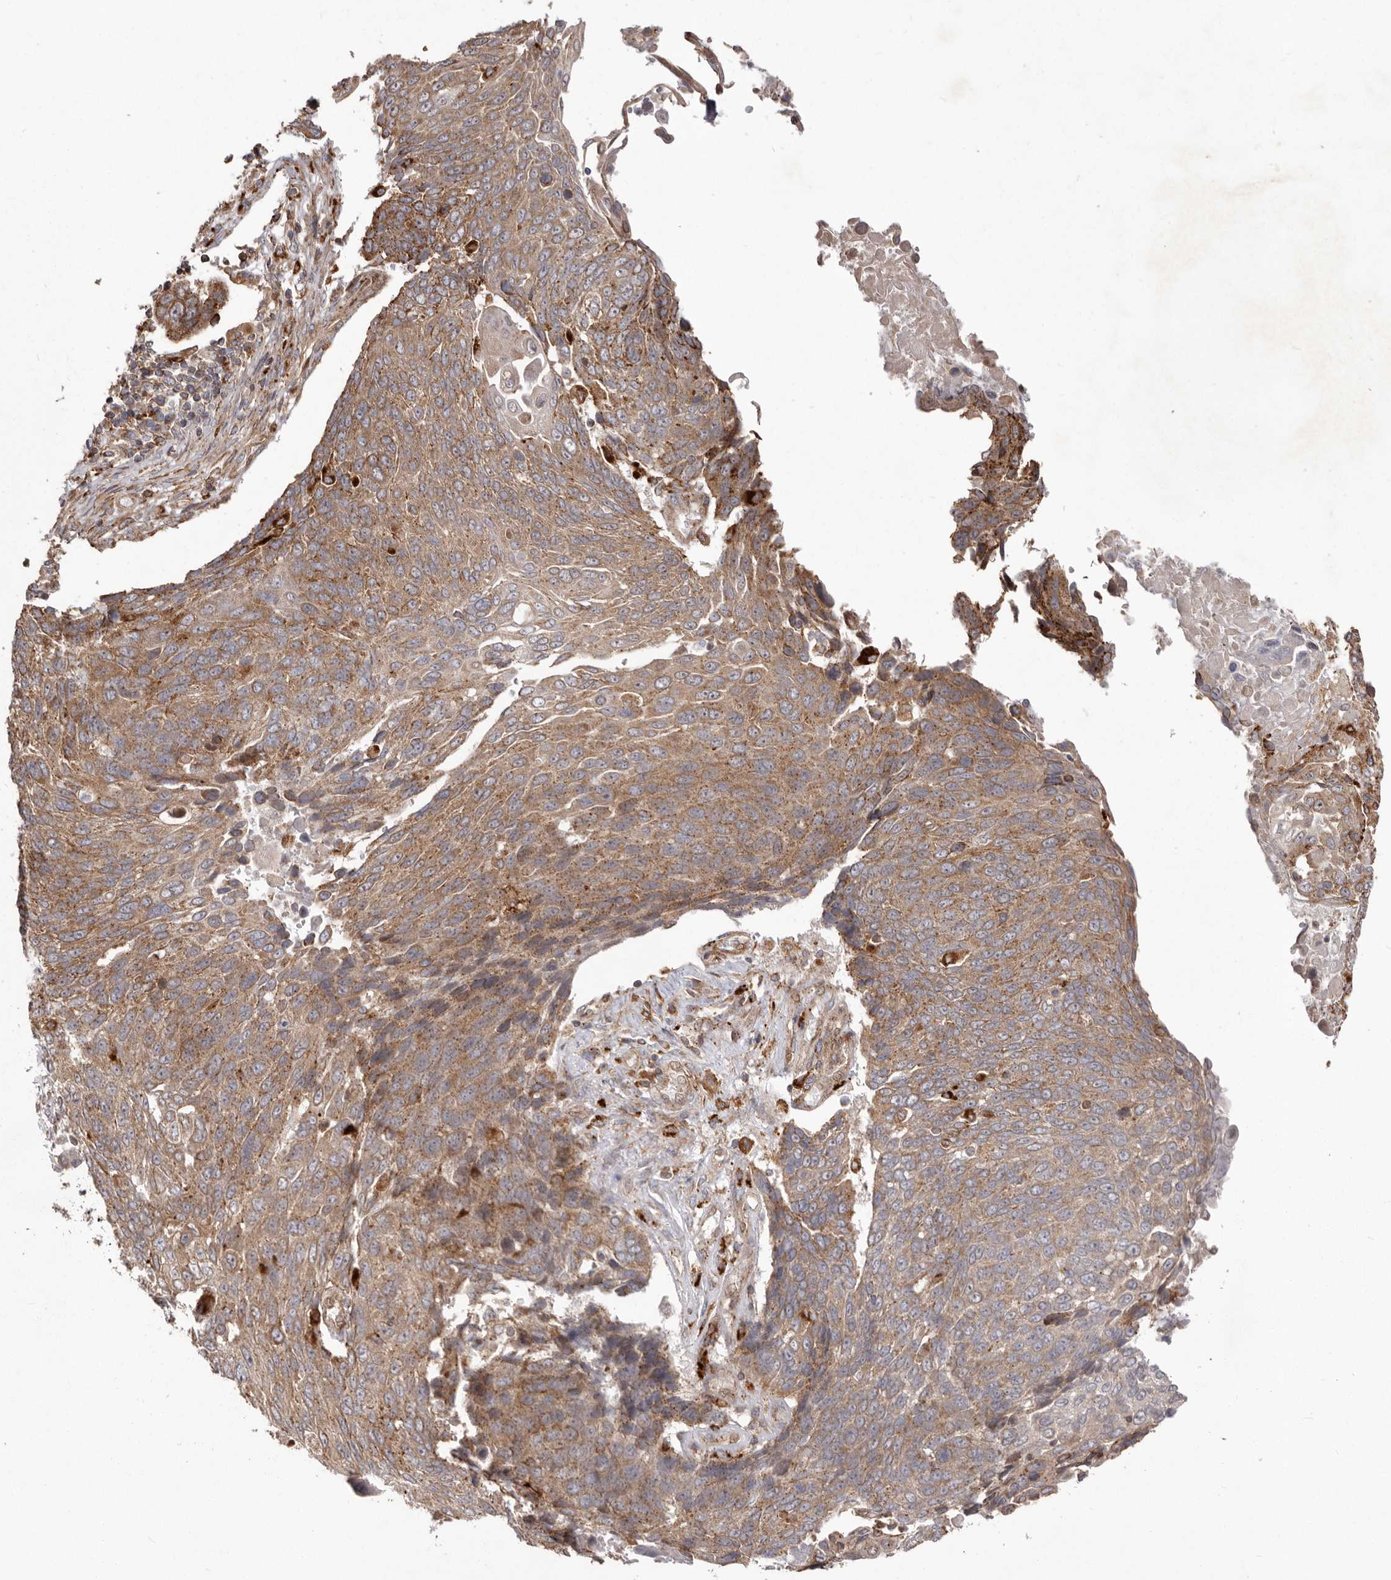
{"staining": {"intensity": "moderate", "quantity": ">75%", "location": "cytoplasmic/membranous"}, "tissue": "lung cancer", "cell_type": "Tumor cells", "image_type": "cancer", "snomed": [{"axis": "morphology", "description": "Squamous cell carcinoma, NOS"}, {"axis": "topography", "description": "Lung"}], "caption": "Squamous cell carcinoma (lung) stained for a protein (brown) demonstrates moderate cytoplasmic/membranous positive staining in about >75% of tumor cells.", "gene": "NUP43", "patient": {"sex": "male", "age": 66}}